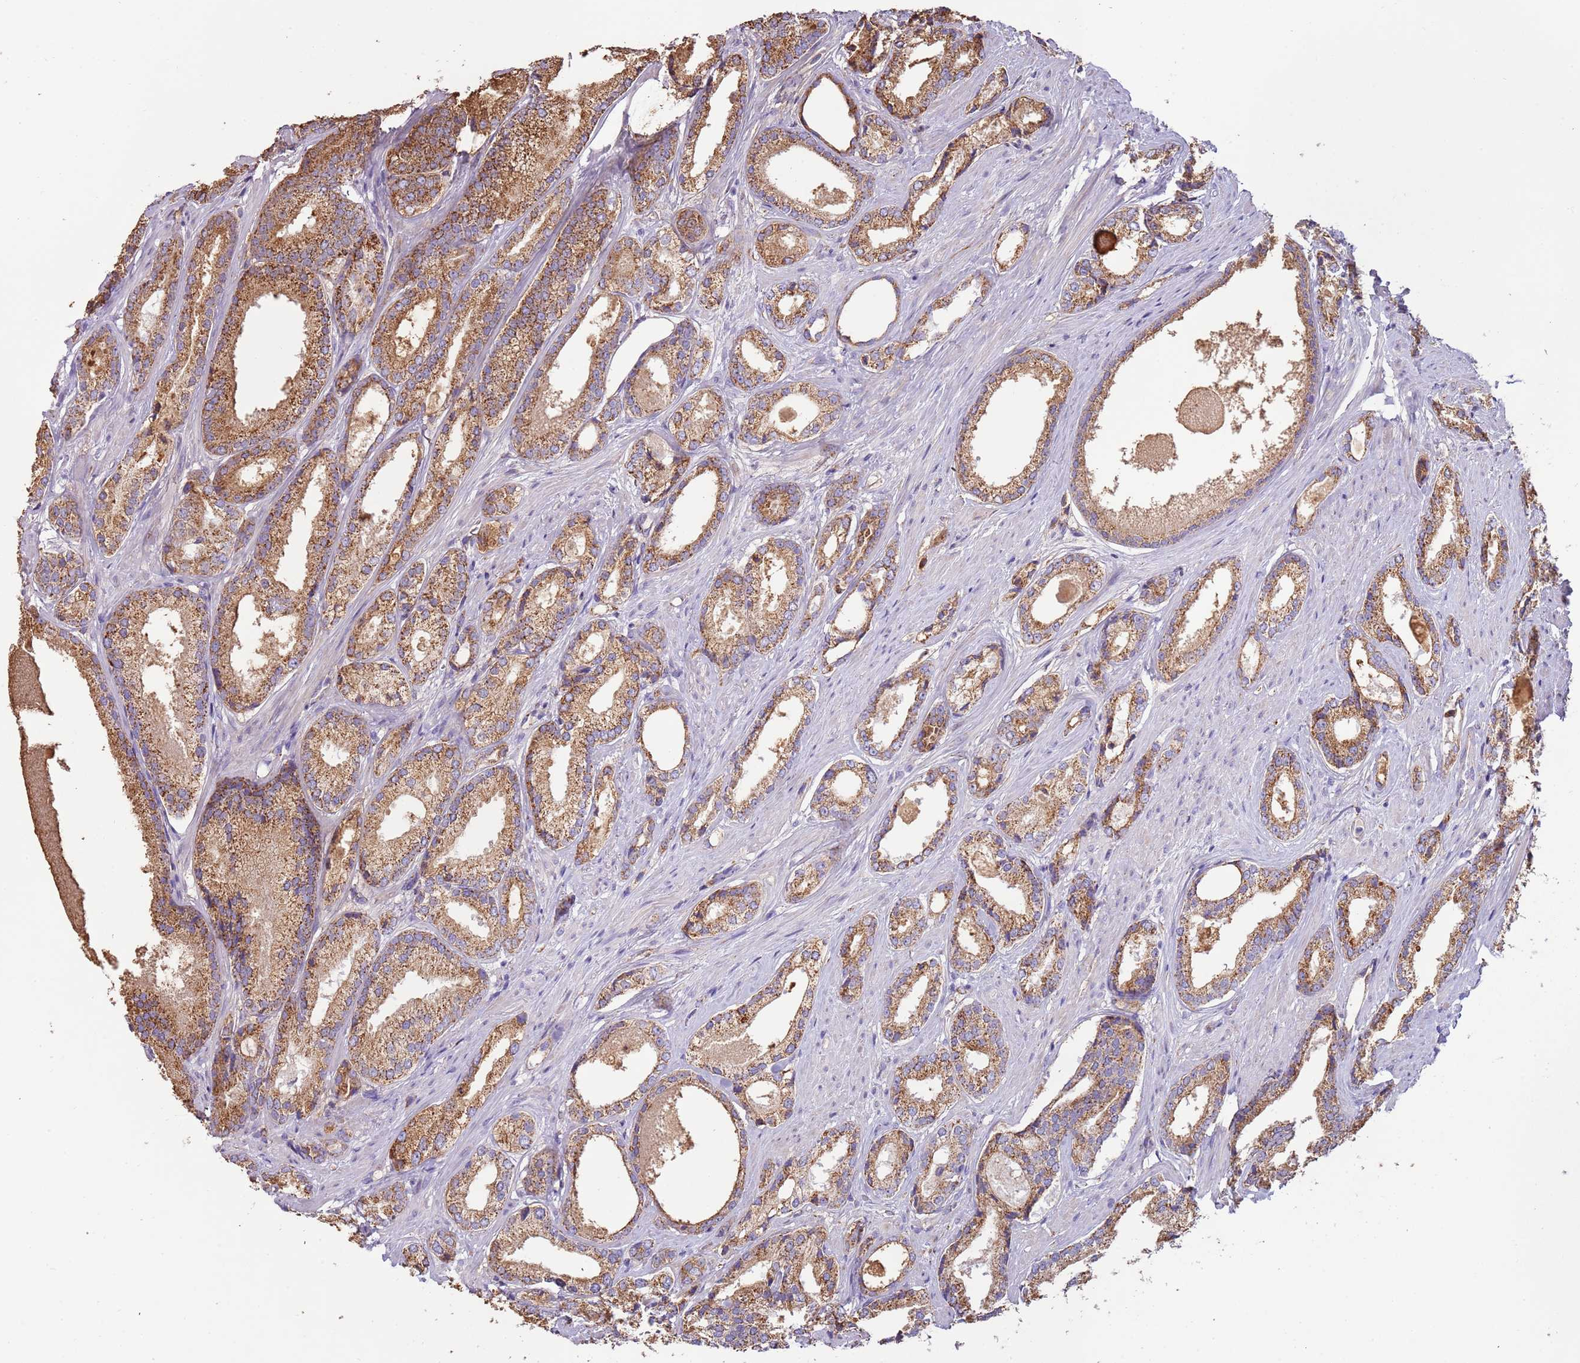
{"staining": {"intensity": "moderate", "quantity": ">75%", "location": "cytoplasmic/membranous"}, "tissue": "prostate cancer", "cell_type": "Tumor cells", "image_type": "cancer", "snomed": [{"axis": "morphology", "description": "Adenocarcinoma, Low grade"}, {"axis": "topography", "description": "Prostate"}], "caption": "Adenocarcinoma (low-grade) (prostate) stained for a protein exhibits moderate cytoplasmic/membranous positivity in tumor cells.", "gene": "RNF222", "patient": {"sex": "male", "age": 68}}